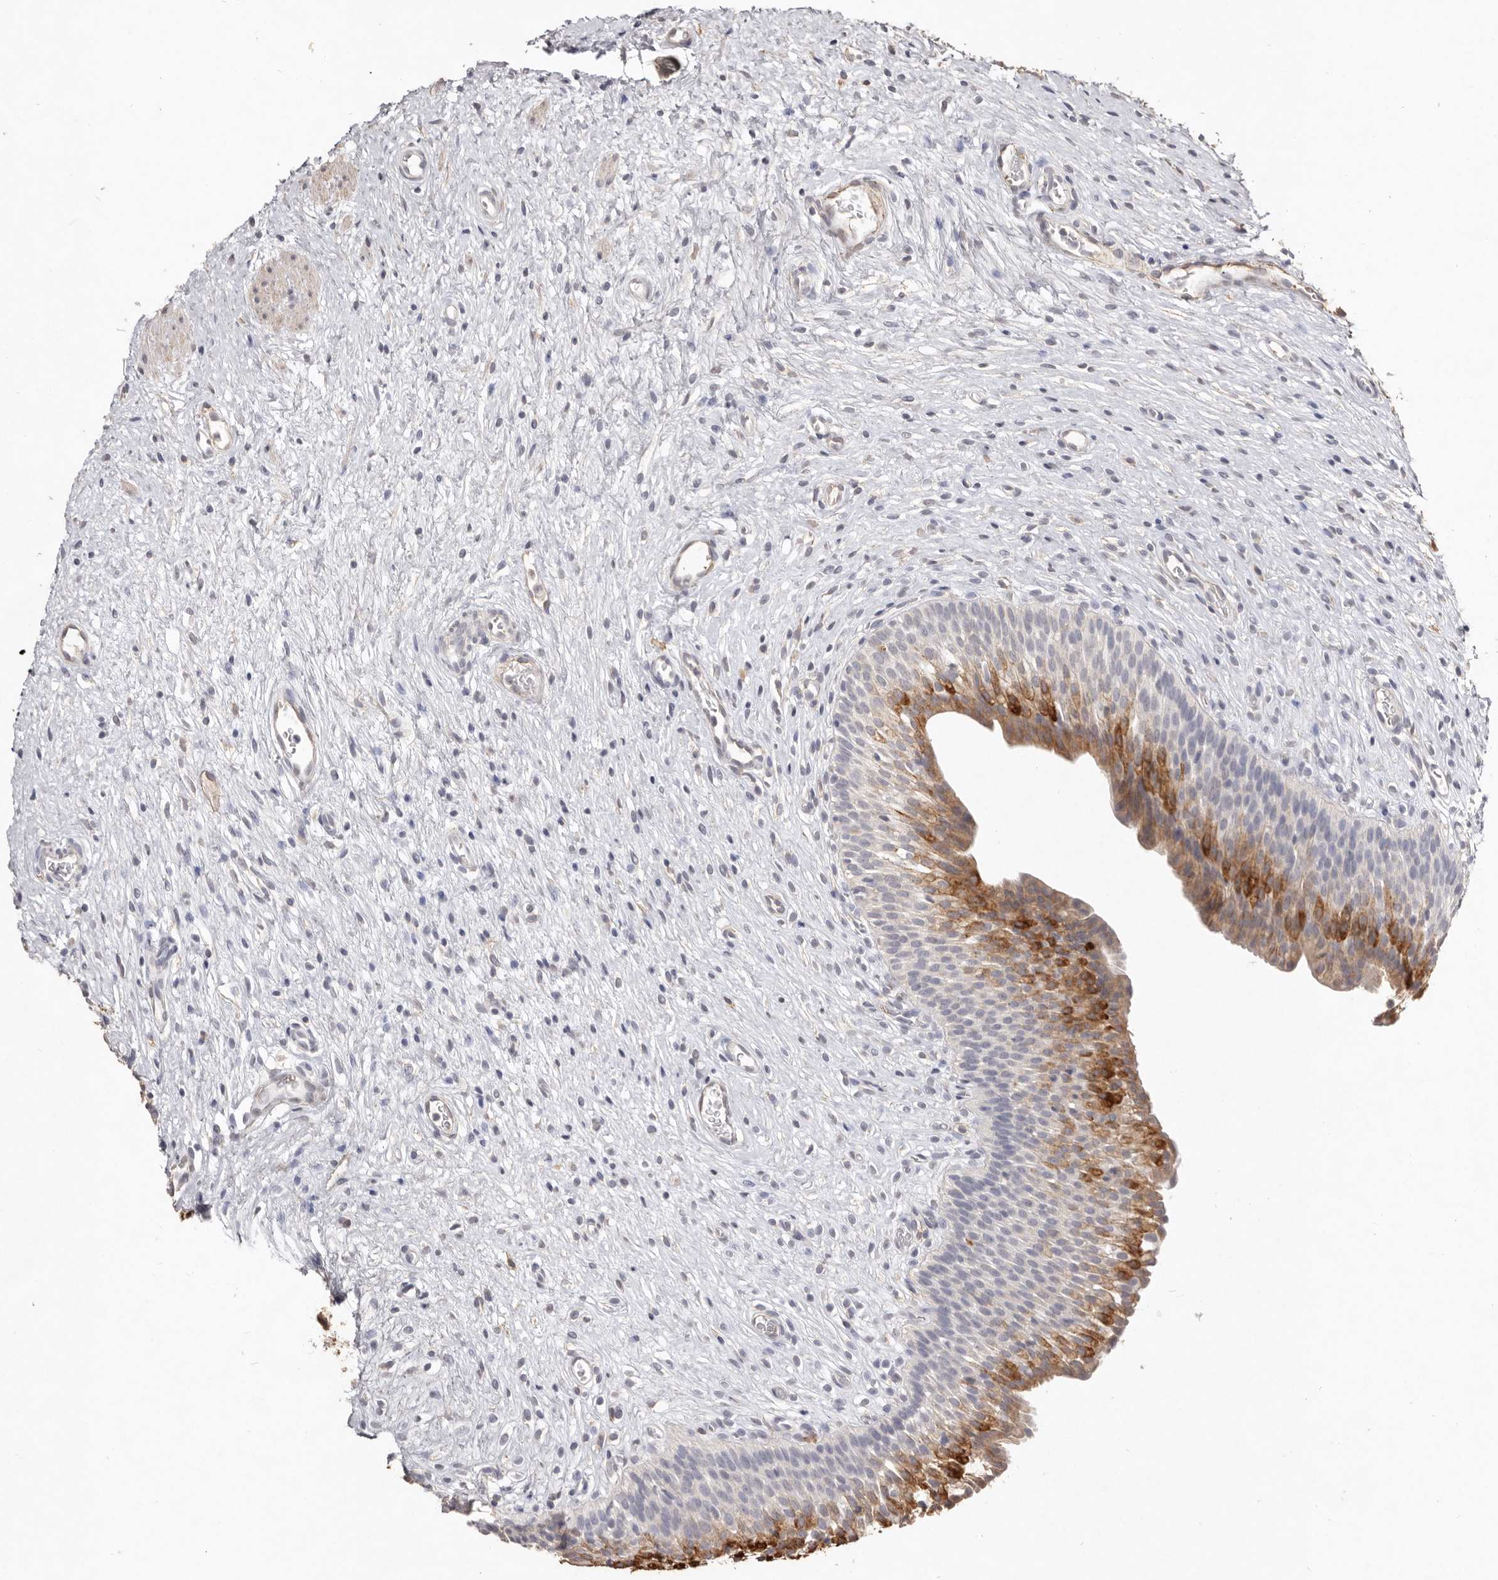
{"staining": {"intensity": "moderate", "quantity": "25%-75%", "location": "cytoplasmic/membranous"}, "tissue": "urinary bladder", "cell_type": "Urothelial cells", "image_type": "normal", "snomed": [{"axis": "morphology", "description": "Normal tissue, NOS"}, {"axis": "topography", "description": "Urinary bladder"}], "caption": "Brown immunohistochemical staining in benign urinary bladder reveals moderate cytoplasmic/membranous expression in about 25%-75% of urothelial cells. The protein of interest is shown in brown color, while the nuclei are stained blue.", "gene": "ZYG11B", "patient": {"sex": "male", "age": 1}}